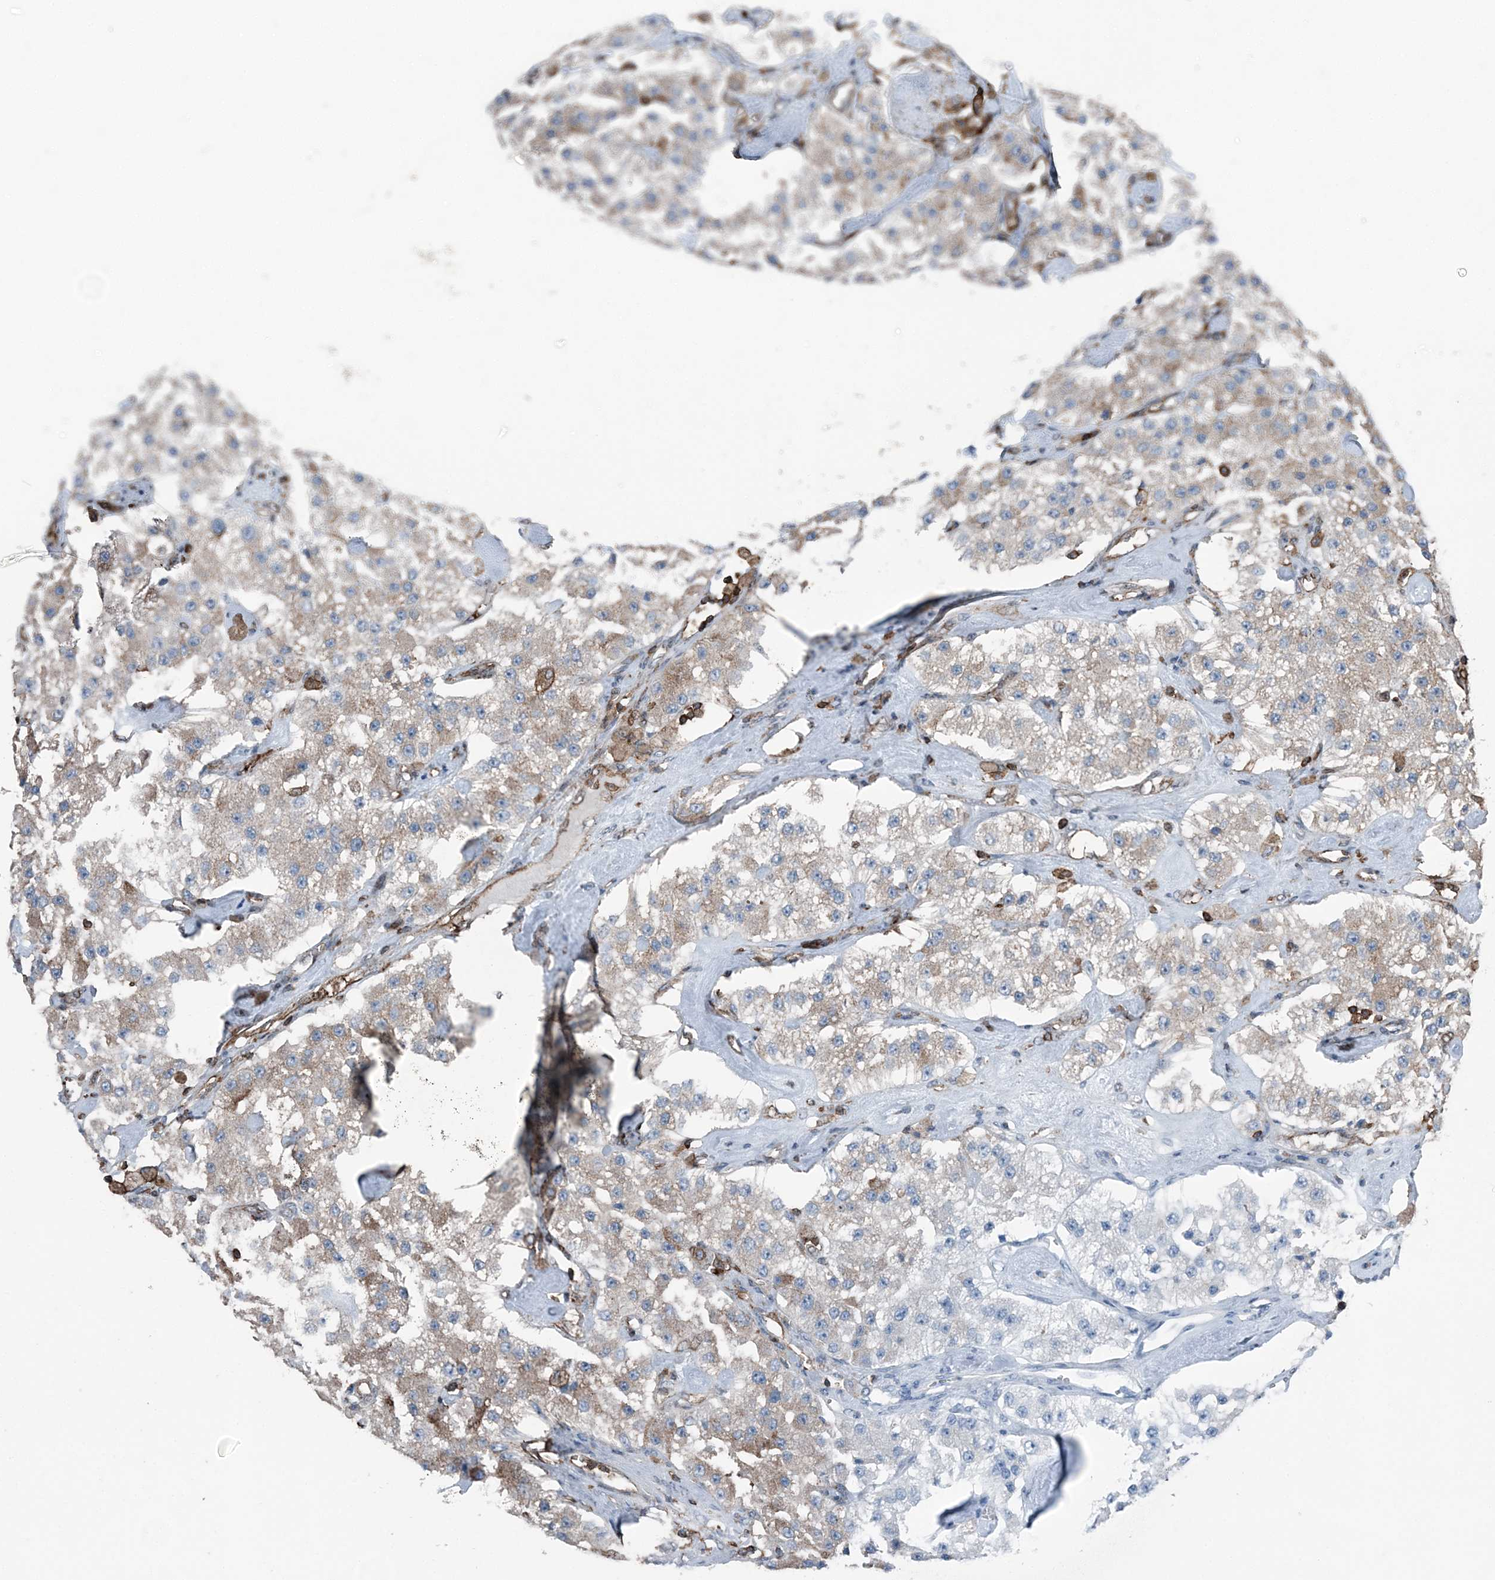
{"staining": {"intensity": "weak", "quantity": ">75%", "location": "cytoplasmic/membranous"}, "tissue": "carcinoid", "cell_type": "Tumor cells", "image_type": "cancer", "snomed": [{"axis": "morphology", "description": "Carcinoid, malignant, NOS"}, {"axis": "topography", "description": "Pancreas"}], "caption": "There is low levels of weak cytoplasmic/membranous staining in tumor cells of carcinoid (malignant), as demonstrated by immunohistochemical staining (brown color).", "gene": "CFL1", "patient": {"sex": "male", "age": 41}}